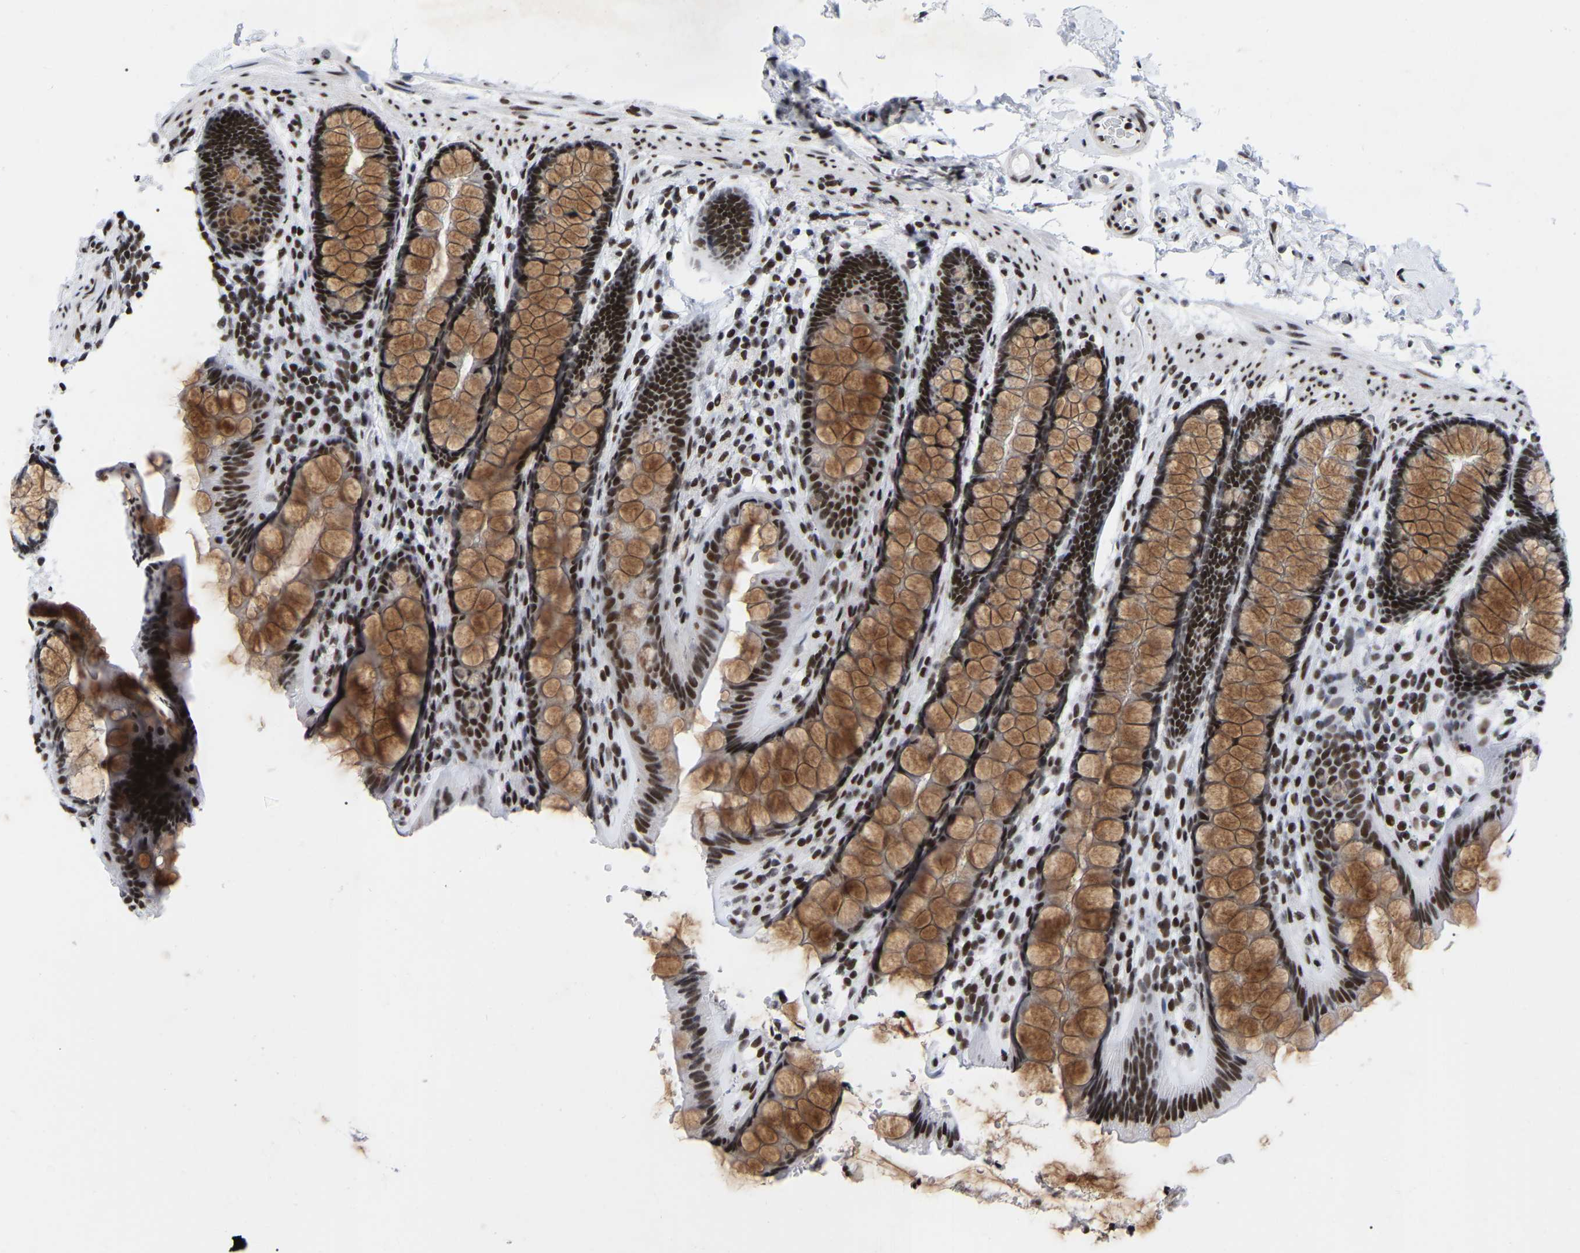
{"staining": {"intensity": "moderate", "quantity": ">75%", "location": "nuclear"}, "tissue": "colon", "cell_type": "Endothelial cells", "image_type": "normal", "snomed": [{"axis": "morphology", "description": "Normal tissue, NOS"}, {"axis": "topography", "description": "Colon"}], "caption": "DAB immunohistochemical staining of normal colon displays moderate nuclear protein staining in about >75% of endothelial cells. The staining was performed using DAB (3,3'-diaminobenzidine) to visualize the protein expression in brown, while the nuclei were stained in blue with hematoxylin (Magnification: 20x).", "gene": "PRCC", "patient": {"sex": "female", "age": 56}}